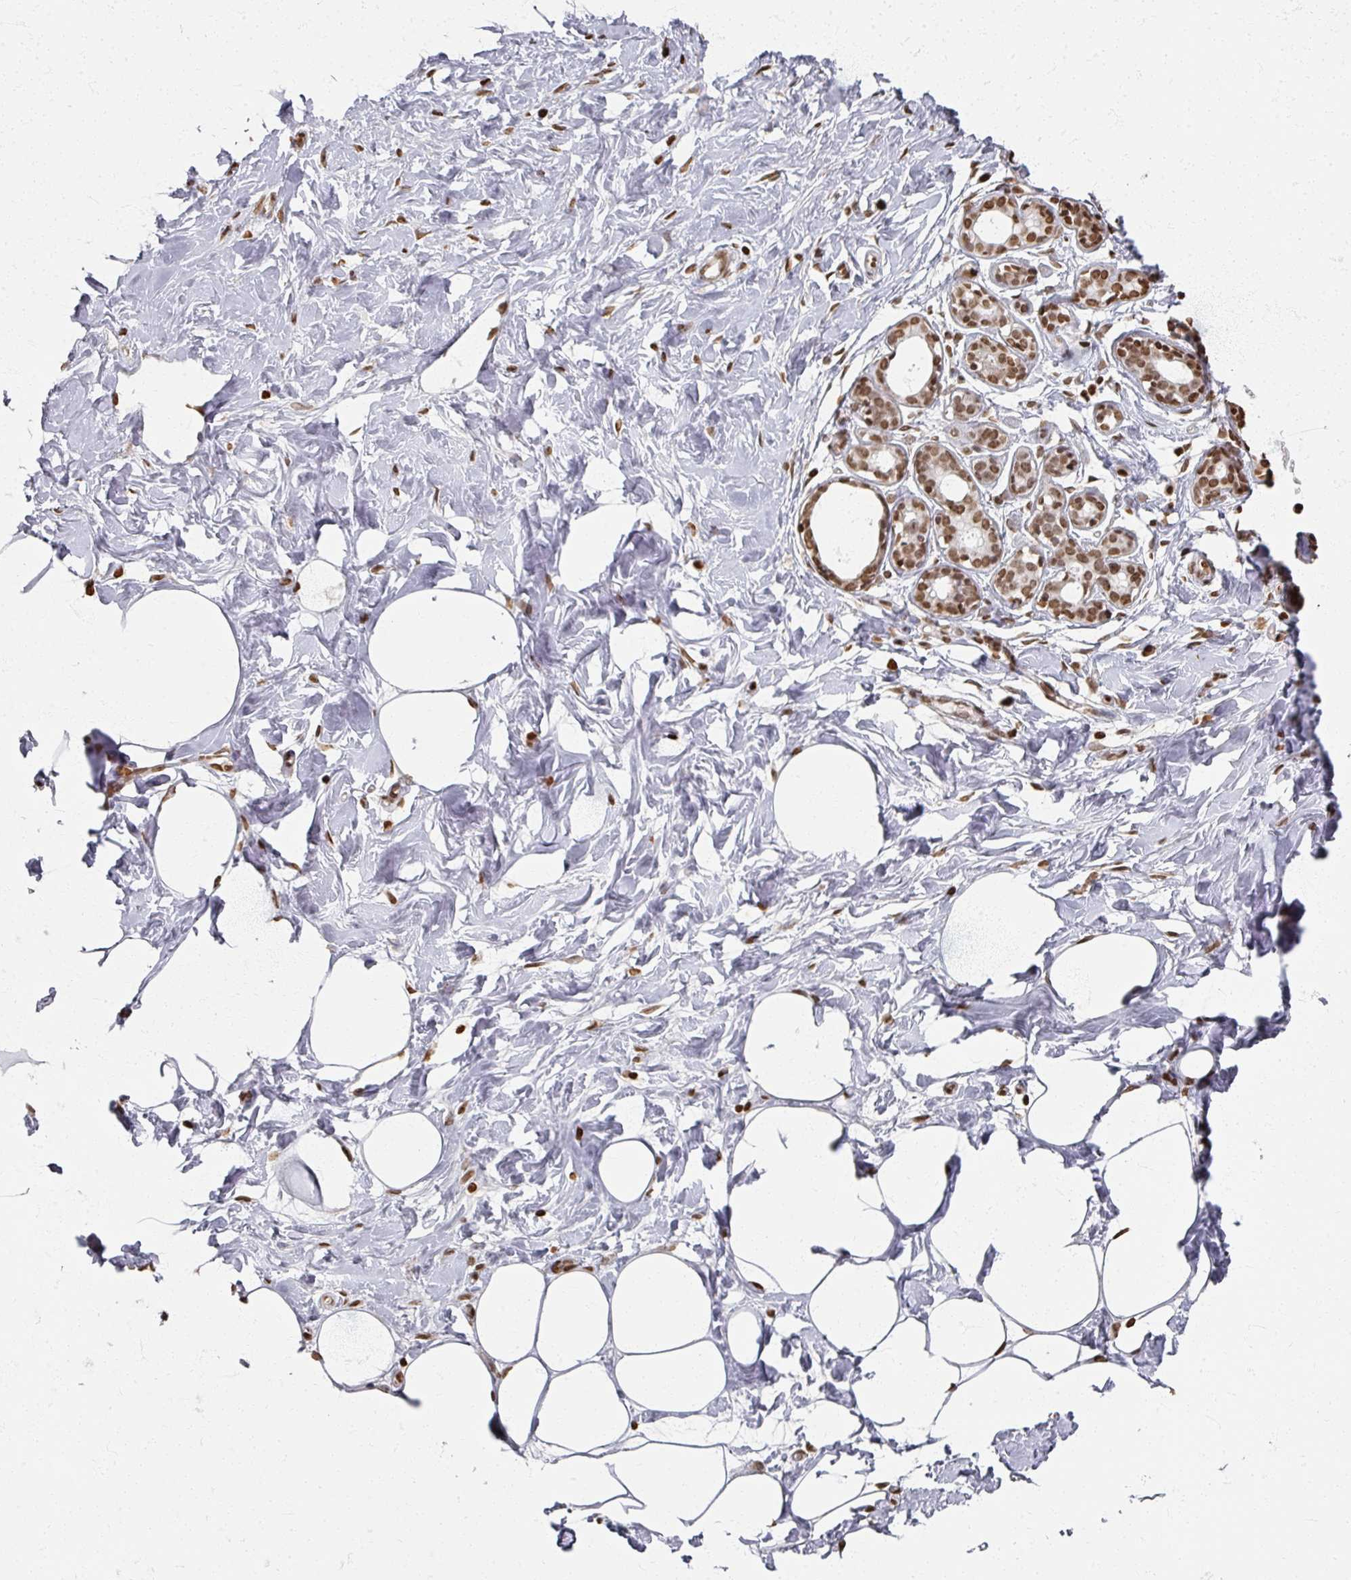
{"staining": {"intensity": "moderate", "quantity": "<25%", "location": "nuclear"}, "tissue": "breast", "cell_type": "Adipocytes", "image_type": "normal", "snomed": [{"axis": "morphology", "description": "Normal tissue, NOS"}, {"axis": "topography", "description": "Breast"}], "caption": "A photomicrograph of human breast stained for a protein exhibits moderate nuclear brown staining in adipocytes.", "gene": "DCUN1D5", "patient": {"sex": "female", "age": 27}}